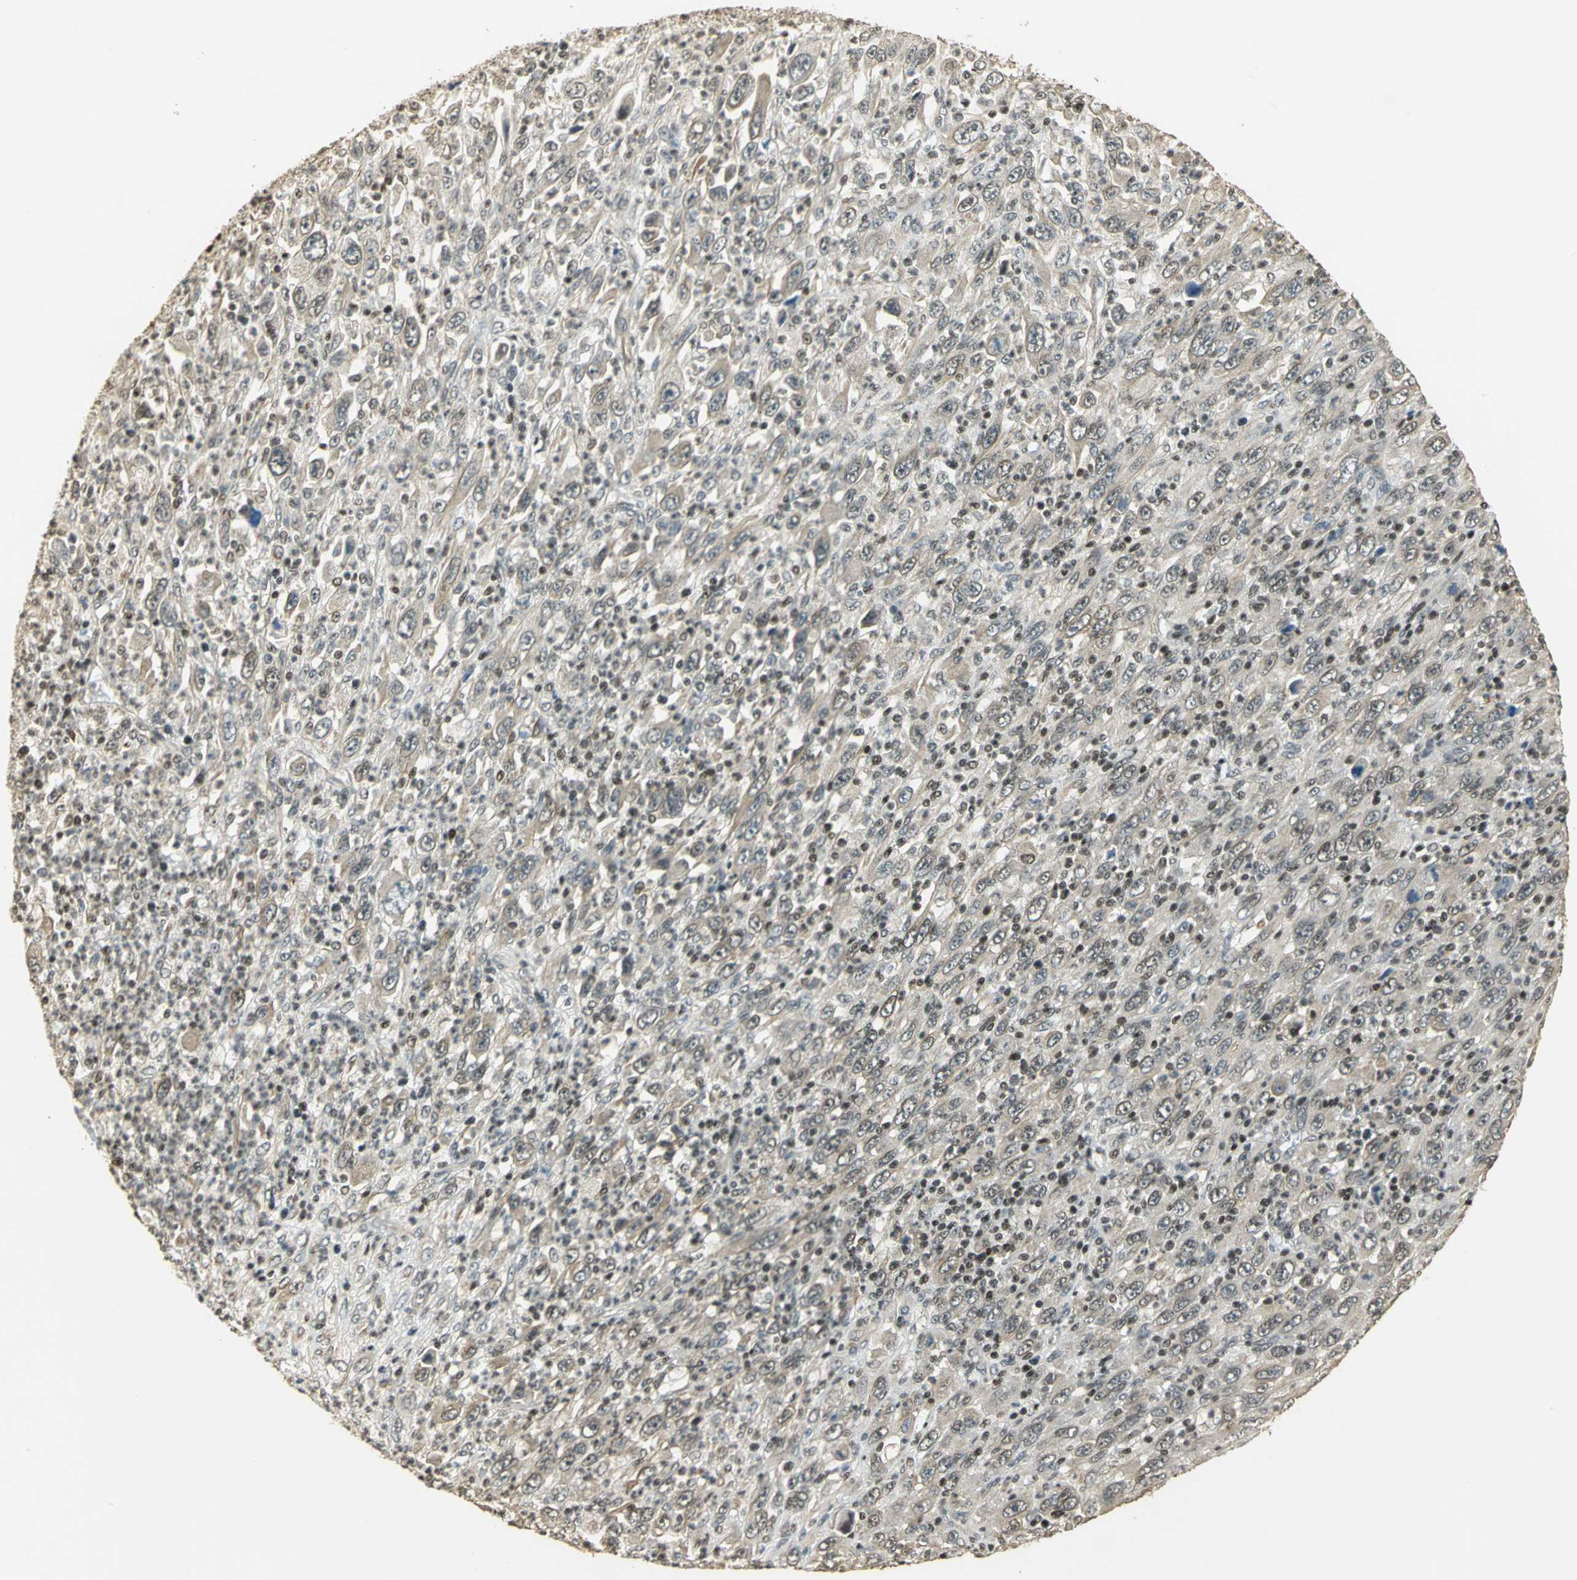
{"staining": {"intensity": "weak", "quantity": "25%-75%", "location": "cytoplasmic/membranous,nuclear"}, "tissue": "melanoma", "cell_type": "Tumor cells", "image_type": "cancer", "snomed": [{"axis": "morphology", "description": "Malignant melanoma, Metastatic site"}, {"axis": "topography", "description": "Skin"}], "caption": "IHC photomicrograph of melanoma stained for a protein (brown), which reveals low levels of weak cytoplasmic/membranous and nuclear positivity in approximately 25%-75% of tumor cells.", "gene": "ELF1", "patient": {"sex": "female", "age": 56}}